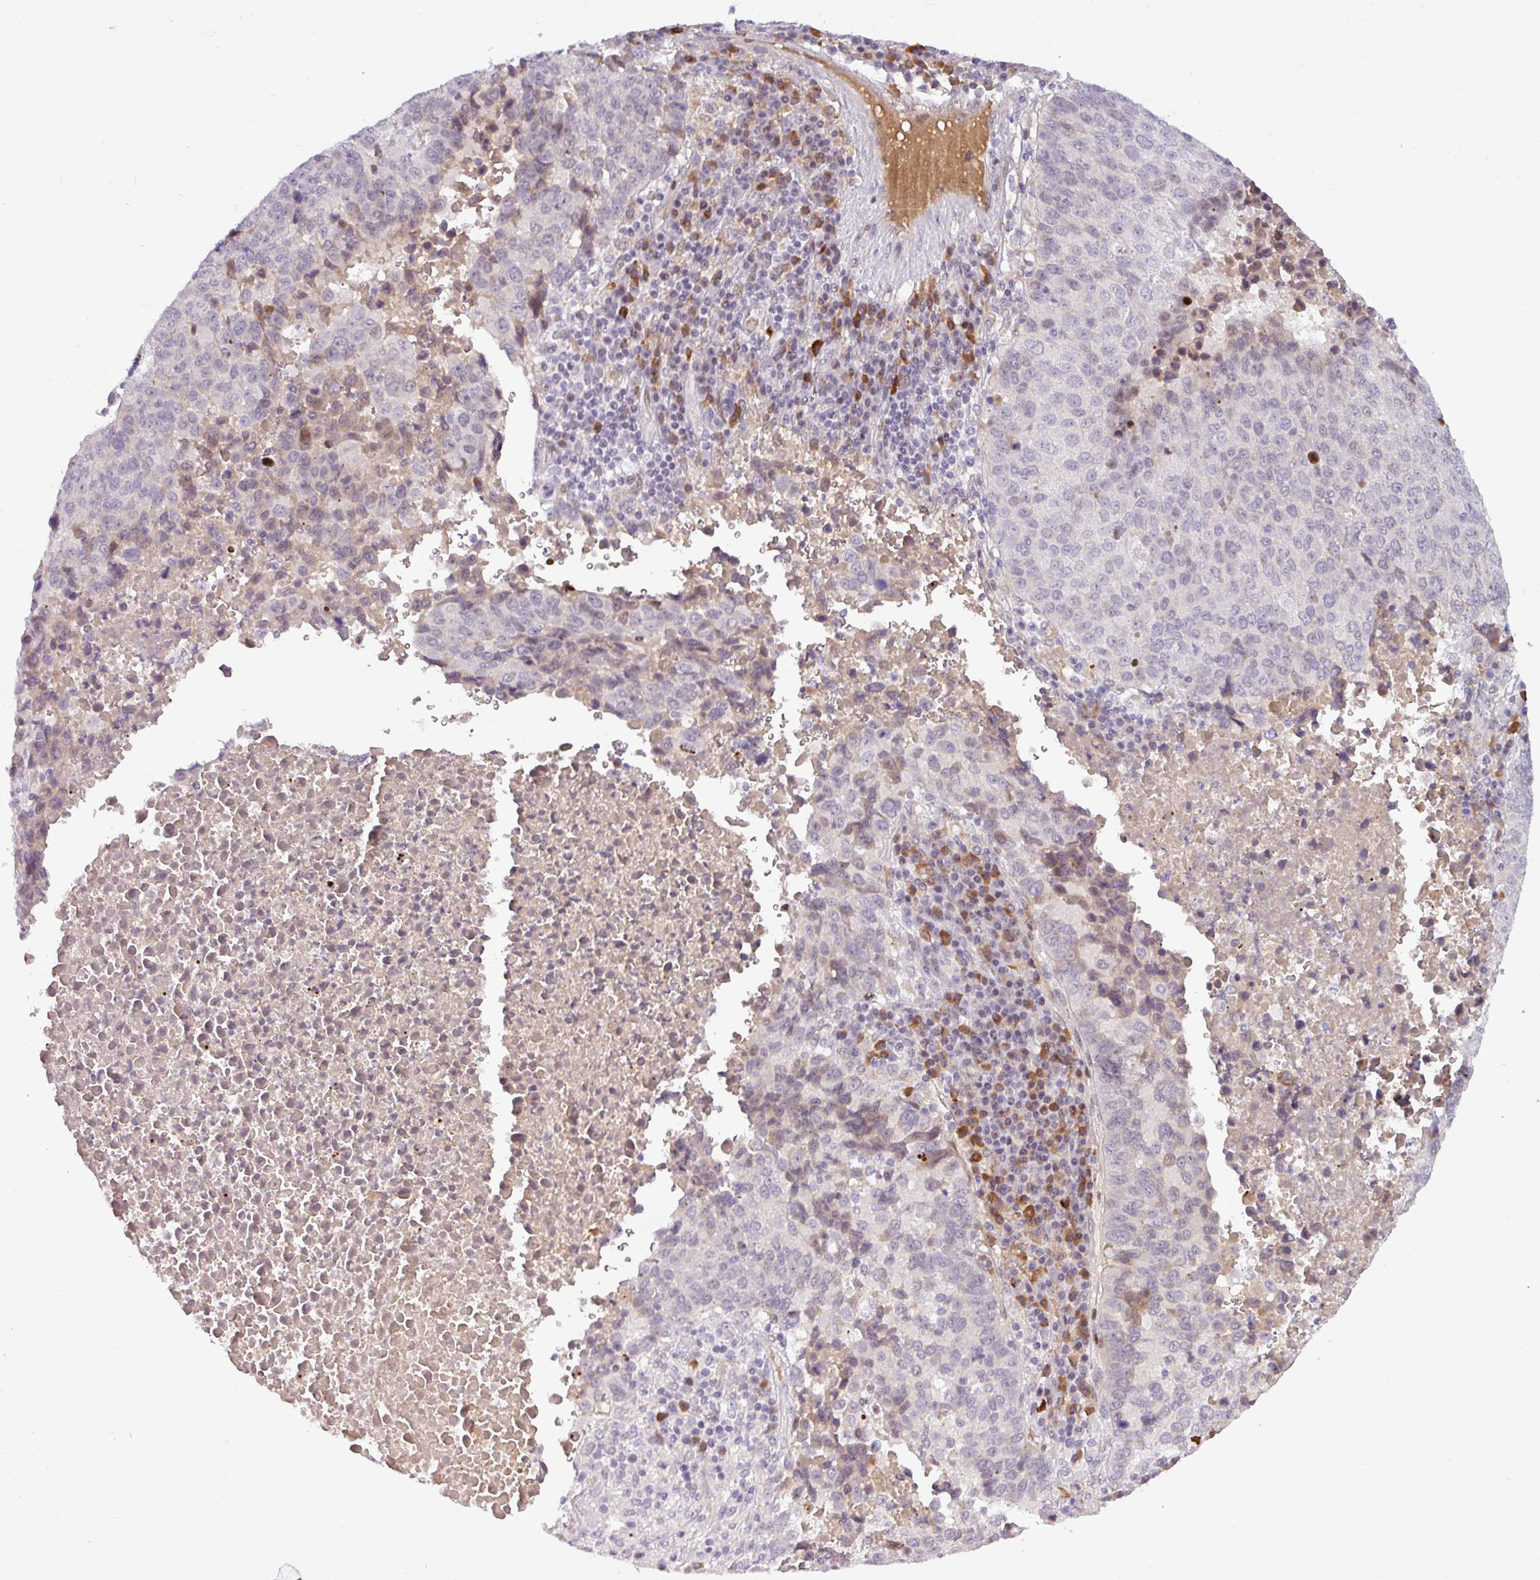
{"staining": {"intensity": "negative", "quantity": "none", "location": "none"}, "tissue": "lung cancer", "cell_type": "Tumor cells", "image_type": "cancer", "snomed": [{"axis": "morphology", "description": "Squamous cell carcinoma, NOS"}, {"axis": "topography", "description": "Lung"}], "caption": "Squamous cell carcinoma (lung) stained for a protein using immunohistochemistry (IHC) displays no staining tumor cells.", "gene": "SLC66A2", "patient": {"sex": "male", "age": 73}}